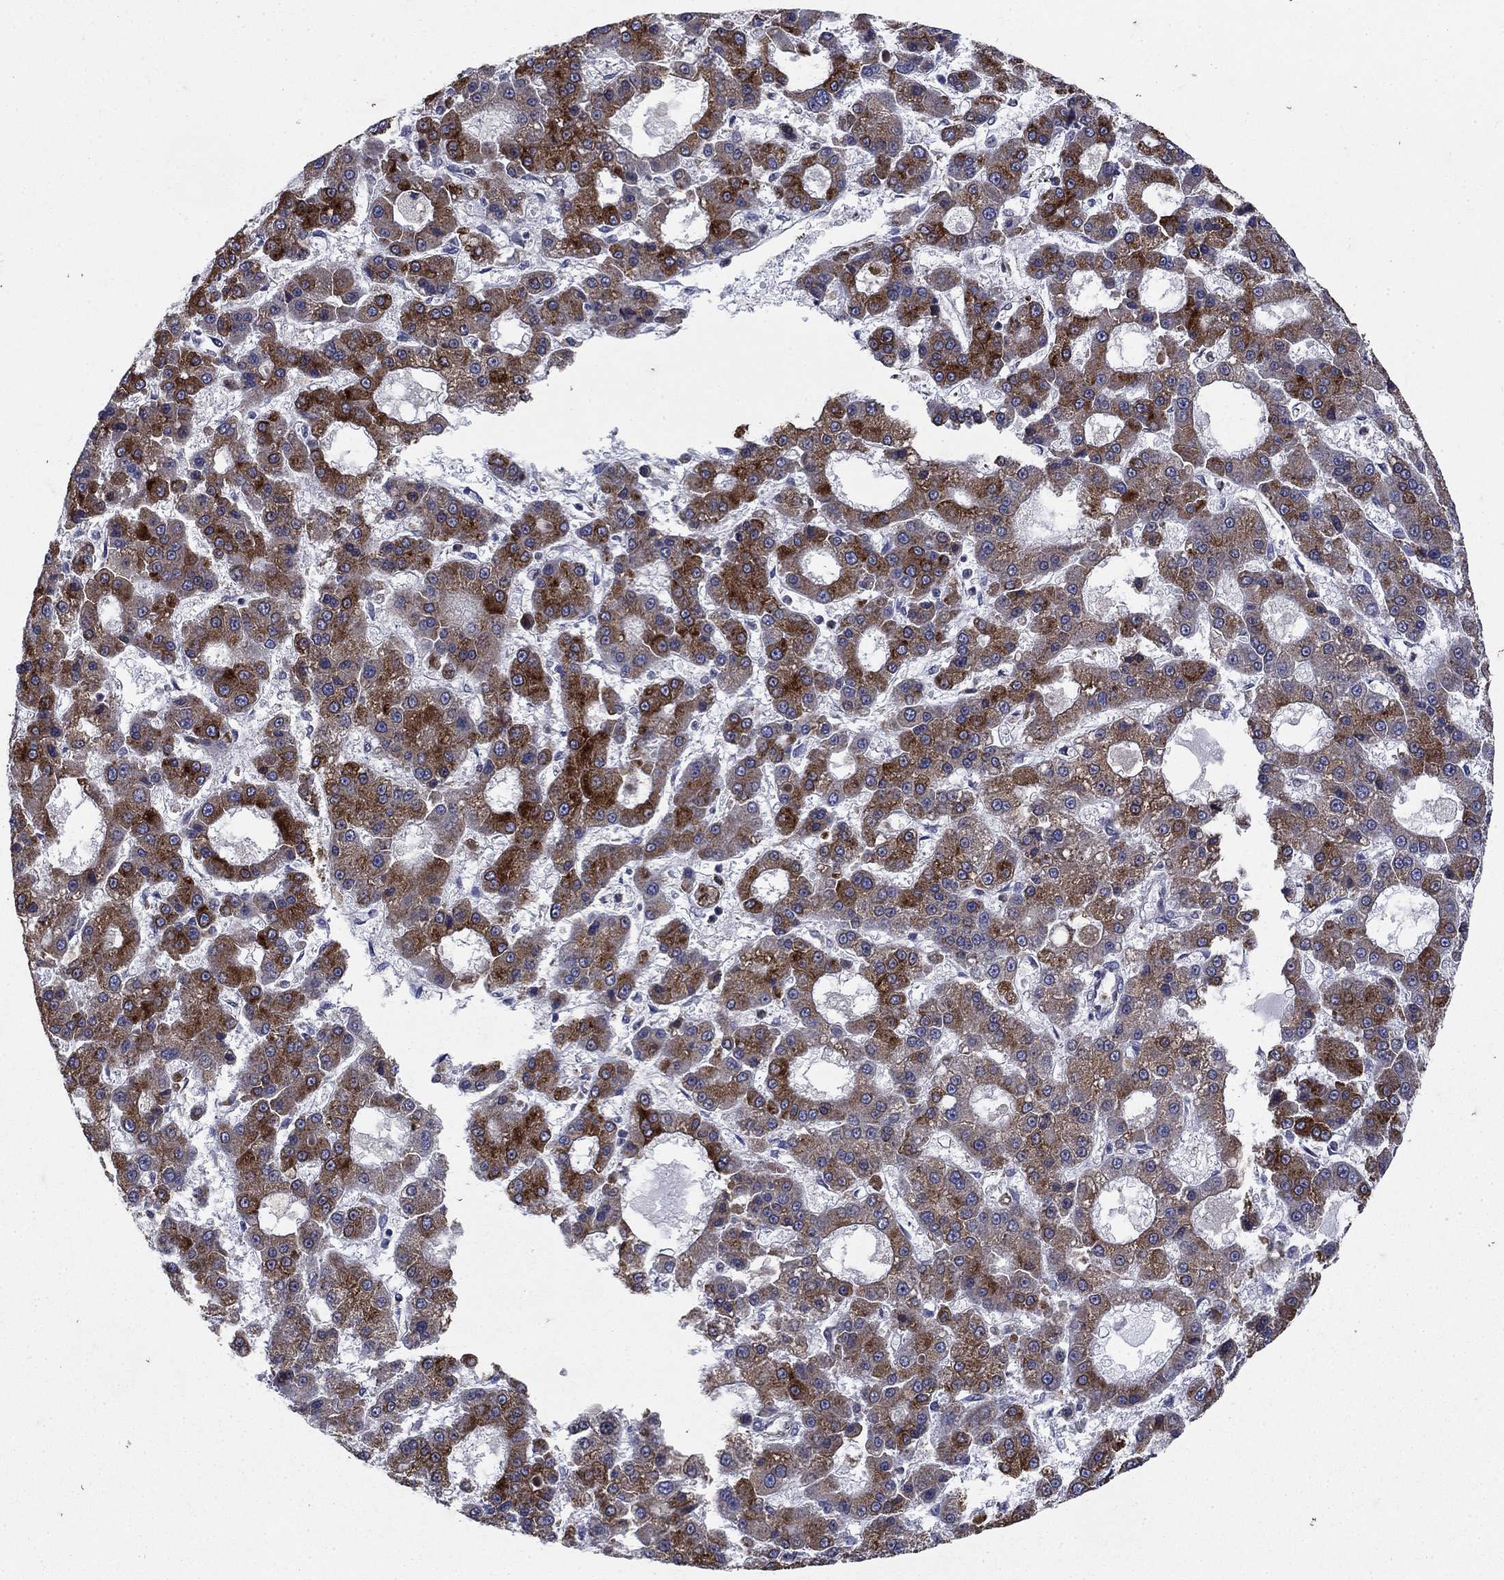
{"staining": {"intensity": "strong", "quantity": "<25%", "location": "cytoplasmic/membranous"}, "tissue": "liver cancer", "cell_type": "Tumor cells", "image_type": "cancer", "snomed": [{"axis": "morphology", "description": "Carcinoma, Hepatocellular, NOS"}, {"axis": "topography", "description": "Liver"}], "caption": "Human hepatocellular carcinoma (liver) stained for a protein (brown) shows strong cytoplasmic/membranous positive positivity in approximately <25% of tumor cells.", "gene": "DHRS7", "patient": {"sex": "male", "age": 70}}